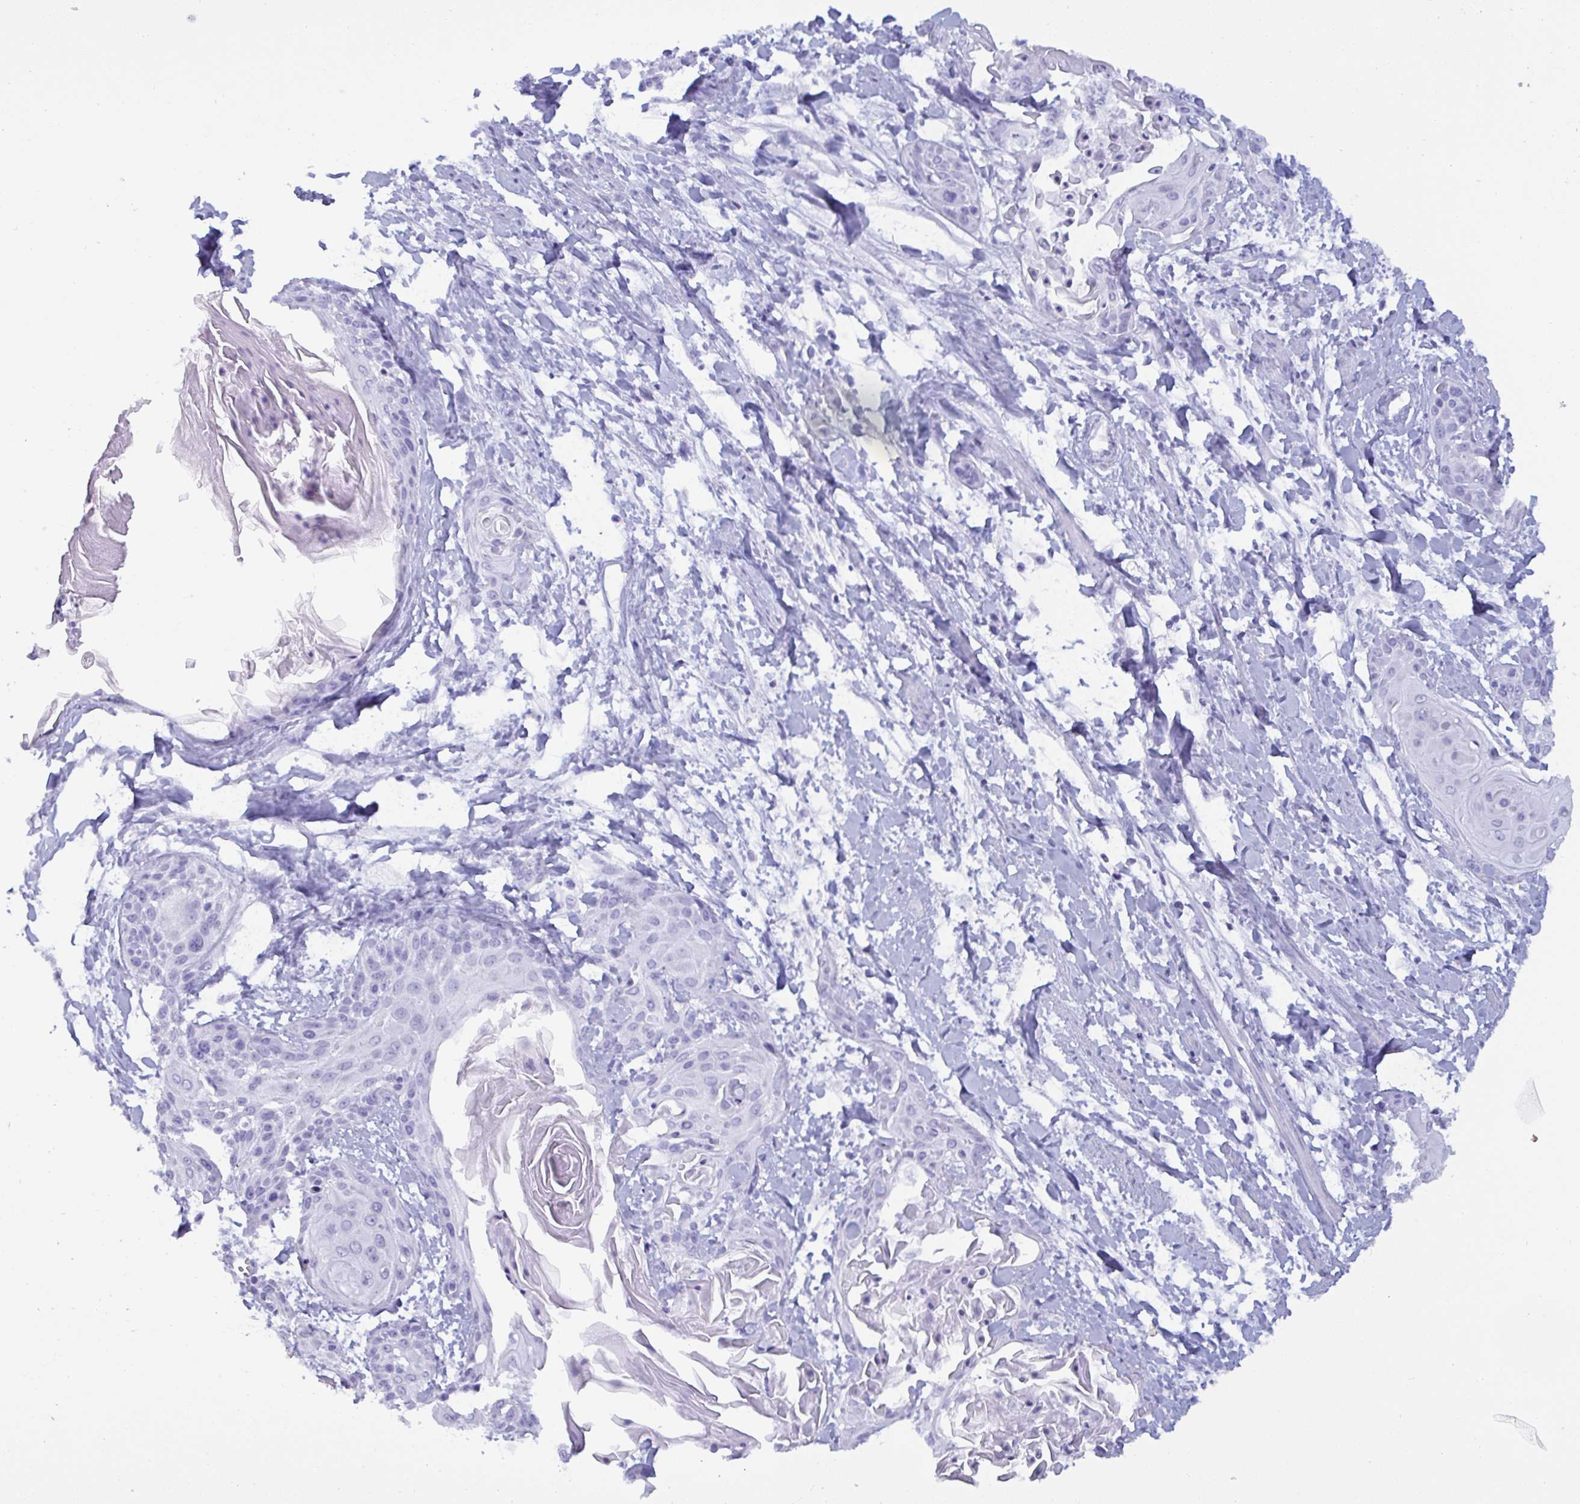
{"staining": {"intensity": "negative", "quantity": "none", "location": "none"}, "tissue": "cervical cancer", "cell_type": "Tumor cells", "image_type": "cancer", "snomed": [{"axis": "morphology", "description": "Squamous cell carcinoma, NOS"}, {"axis": "topography", "description": "Cervix"}], "caption": "Tumor cells show no significant protein positivity in cervical cancer (squamous cell carcinoma).", "gene": "MRGPRG", "patient": {"sex": "female", "age": 57}}